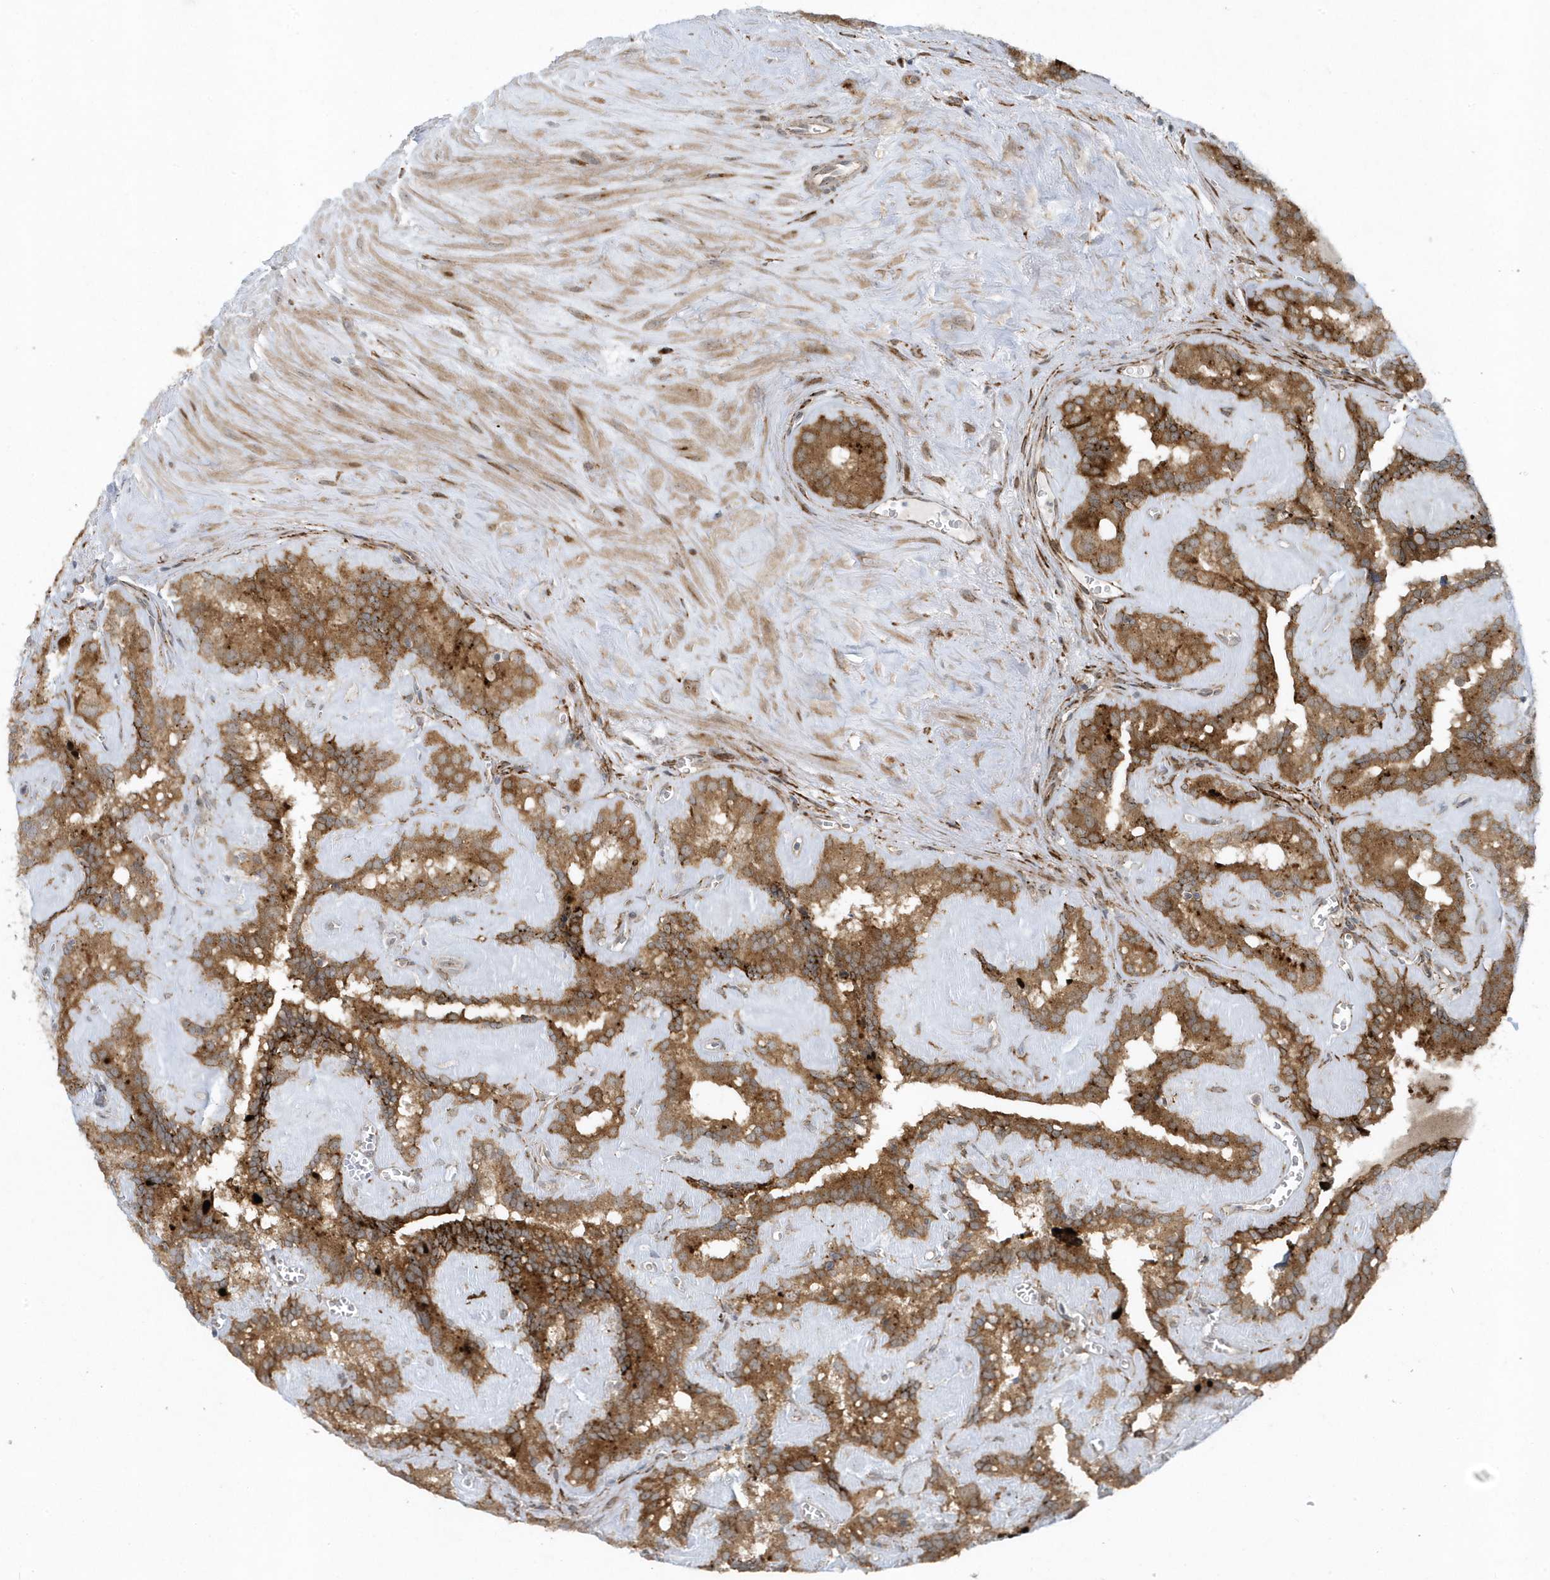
{"staining": {"intensity": "moderate", "quantity": ">75%", "location": "cytoplasmic/membranous"}, "tissue": "seminal vesicle", "cell_type": "Glandular cells", "image_type": "normal", "snomed": [{"axis": "morphology", "description": "Normal tissue, NOS"}, {"axis": "topography", "description": "Prostate"}, {"axis": "topography", "description": "Seminal veicle"}], "caption": "This image reveals IHC staining of benign seminal vesicle, with medium moderate cytoplasmic/membranous staining in approximately >75% of glandular cells.", "gene": "FAM98A", "patient": {"sex": "male", "age": 59}}